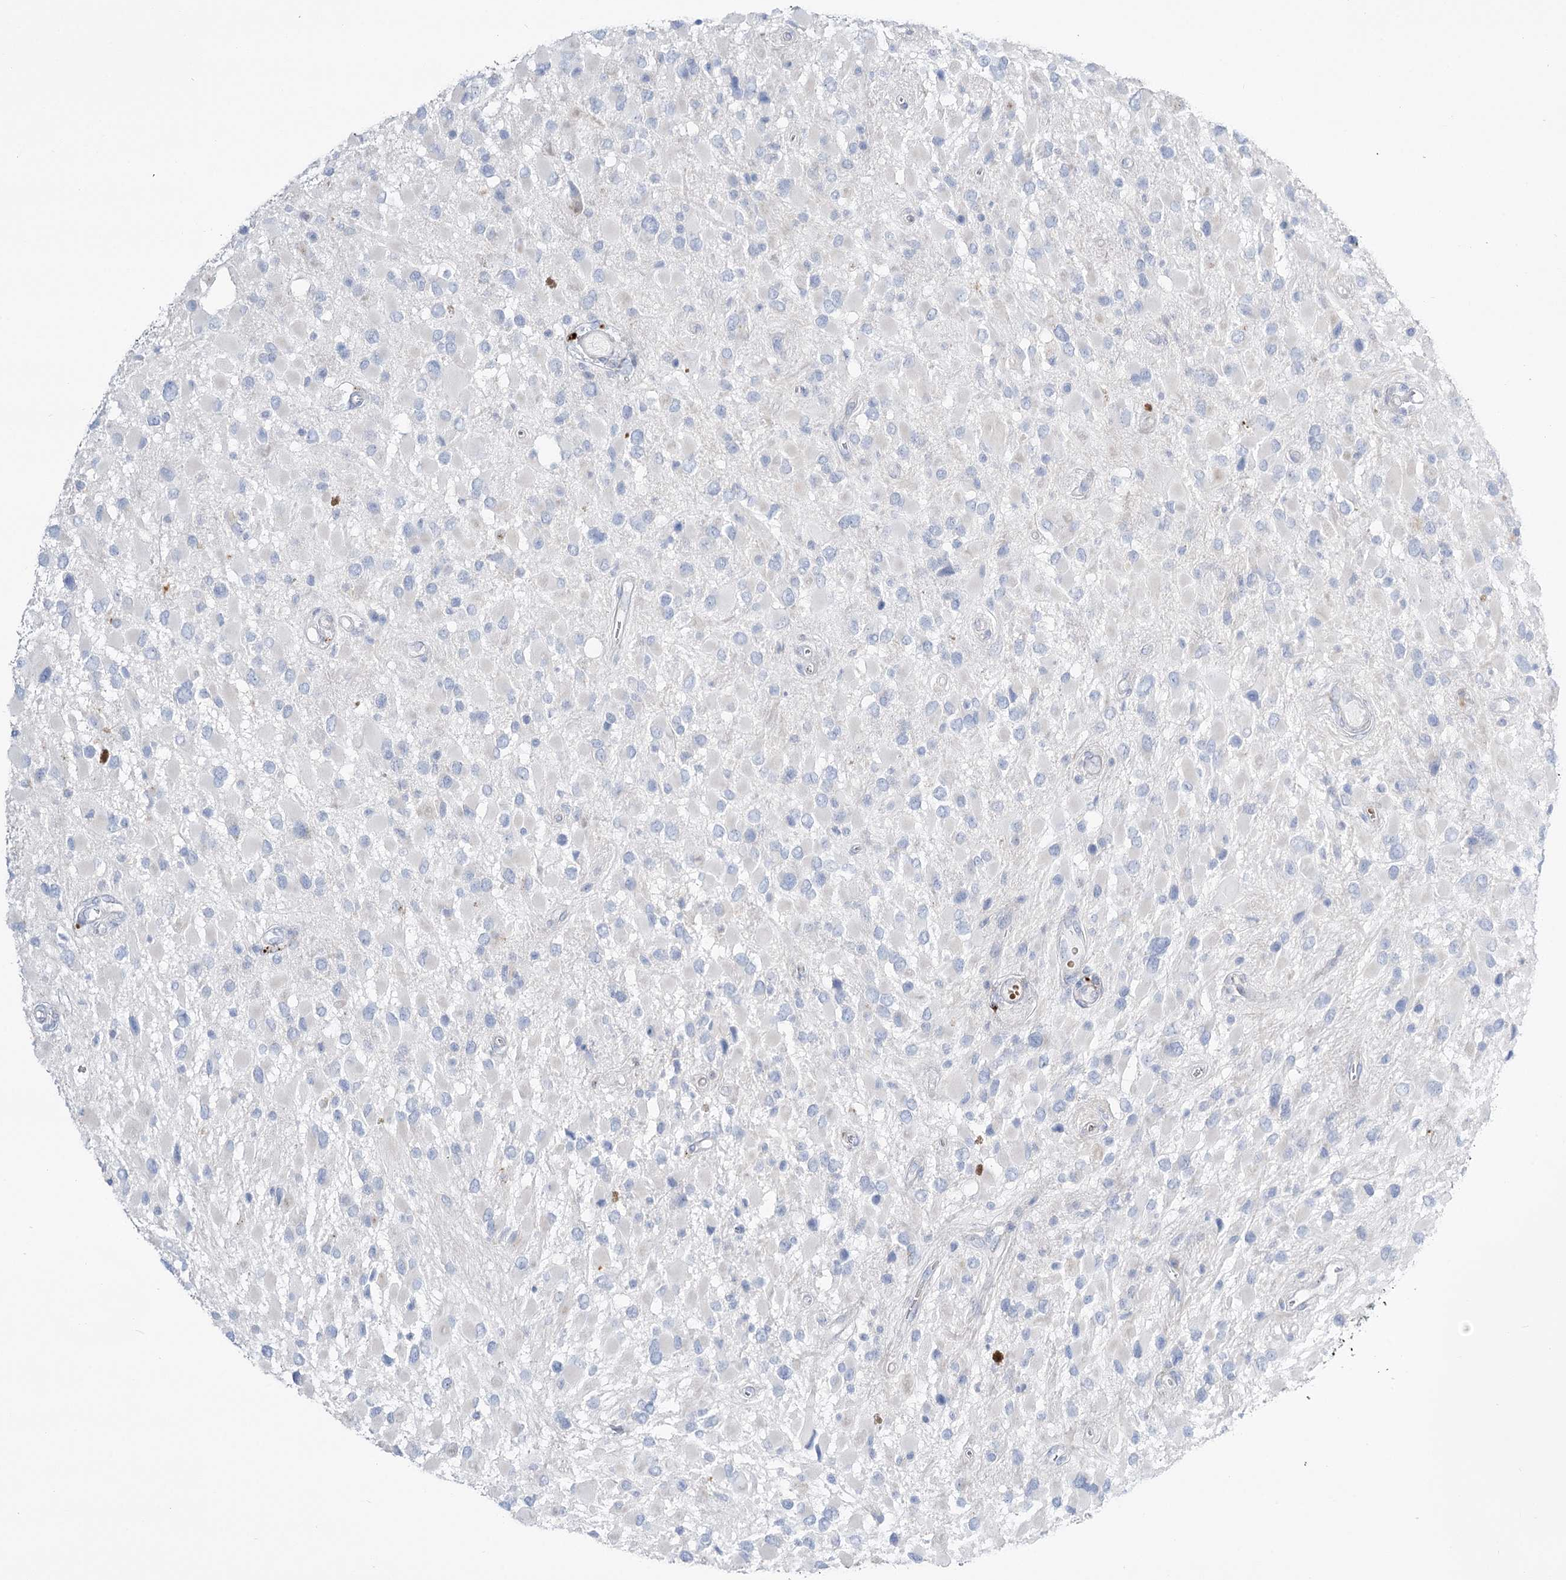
{"staining": {"intensity": "negative", "quantity": "none", "location": "none"}, "tissue": "glioma", "cell_type": "Tumor cells", "image_type": "cancer", "snomed": [{"axis": "morphology", "description": "Glioma, malignant, High grade"}, {"axis": "topography", "description": "Brain"}], "caption": "The IHC image has no significant expression in tumor cells of glioma tissue.", "gene": "SIAE", "patient": {"sex": "male", "age": 53}}